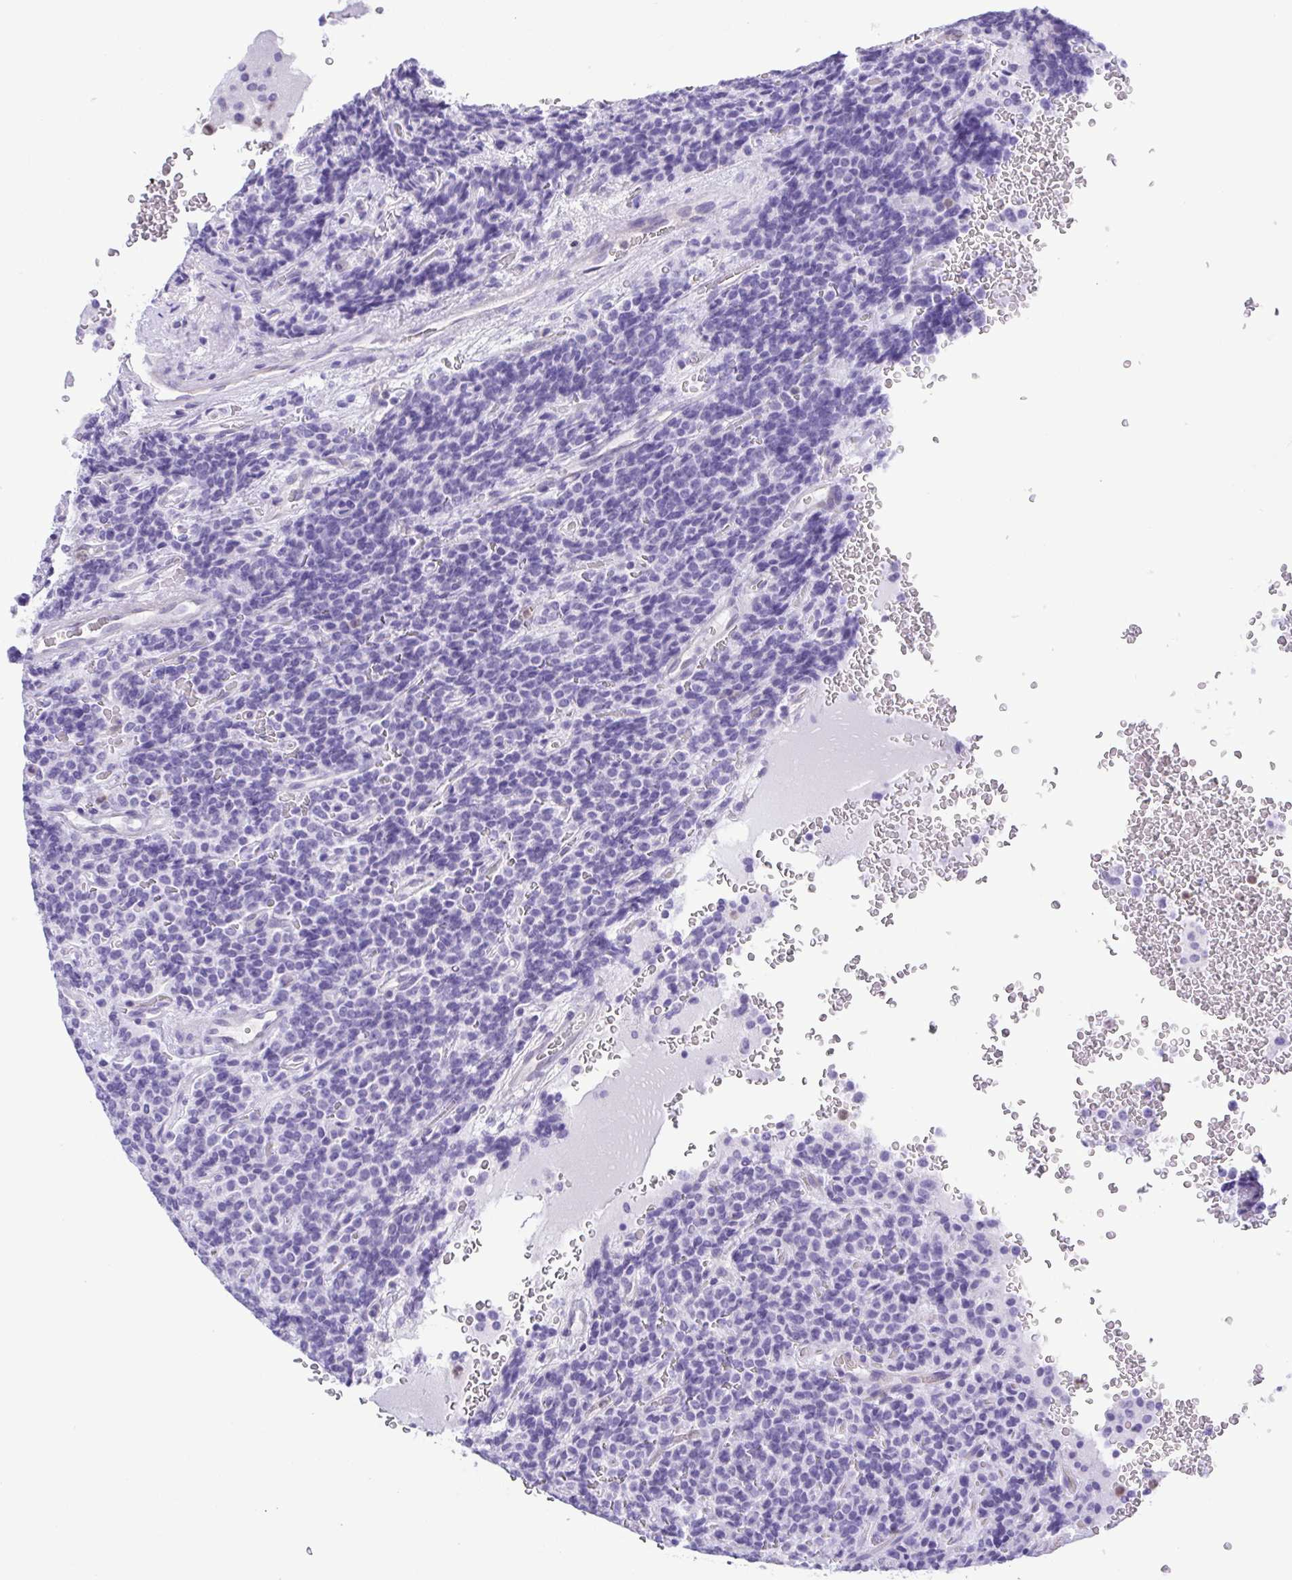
{"staining": {"intensity": "negative", "quantity": "none", "location": "none"}, "tissue": "carcinoid", "cell_type": "Tumor cells", "image_type": "cancer", "snomed": [{"axis": "morphology", "description": "Carcinoid, malignant, NOS"}, {"axis": "topography", "description": "Pancreas"}], "caption": "This is a photomicrograph of immunohistochemistry staining of carcinoid, which shows no staining in tumor cells.", "gene": "LDHC", "patient": {"sex": "male", "age": 36}}